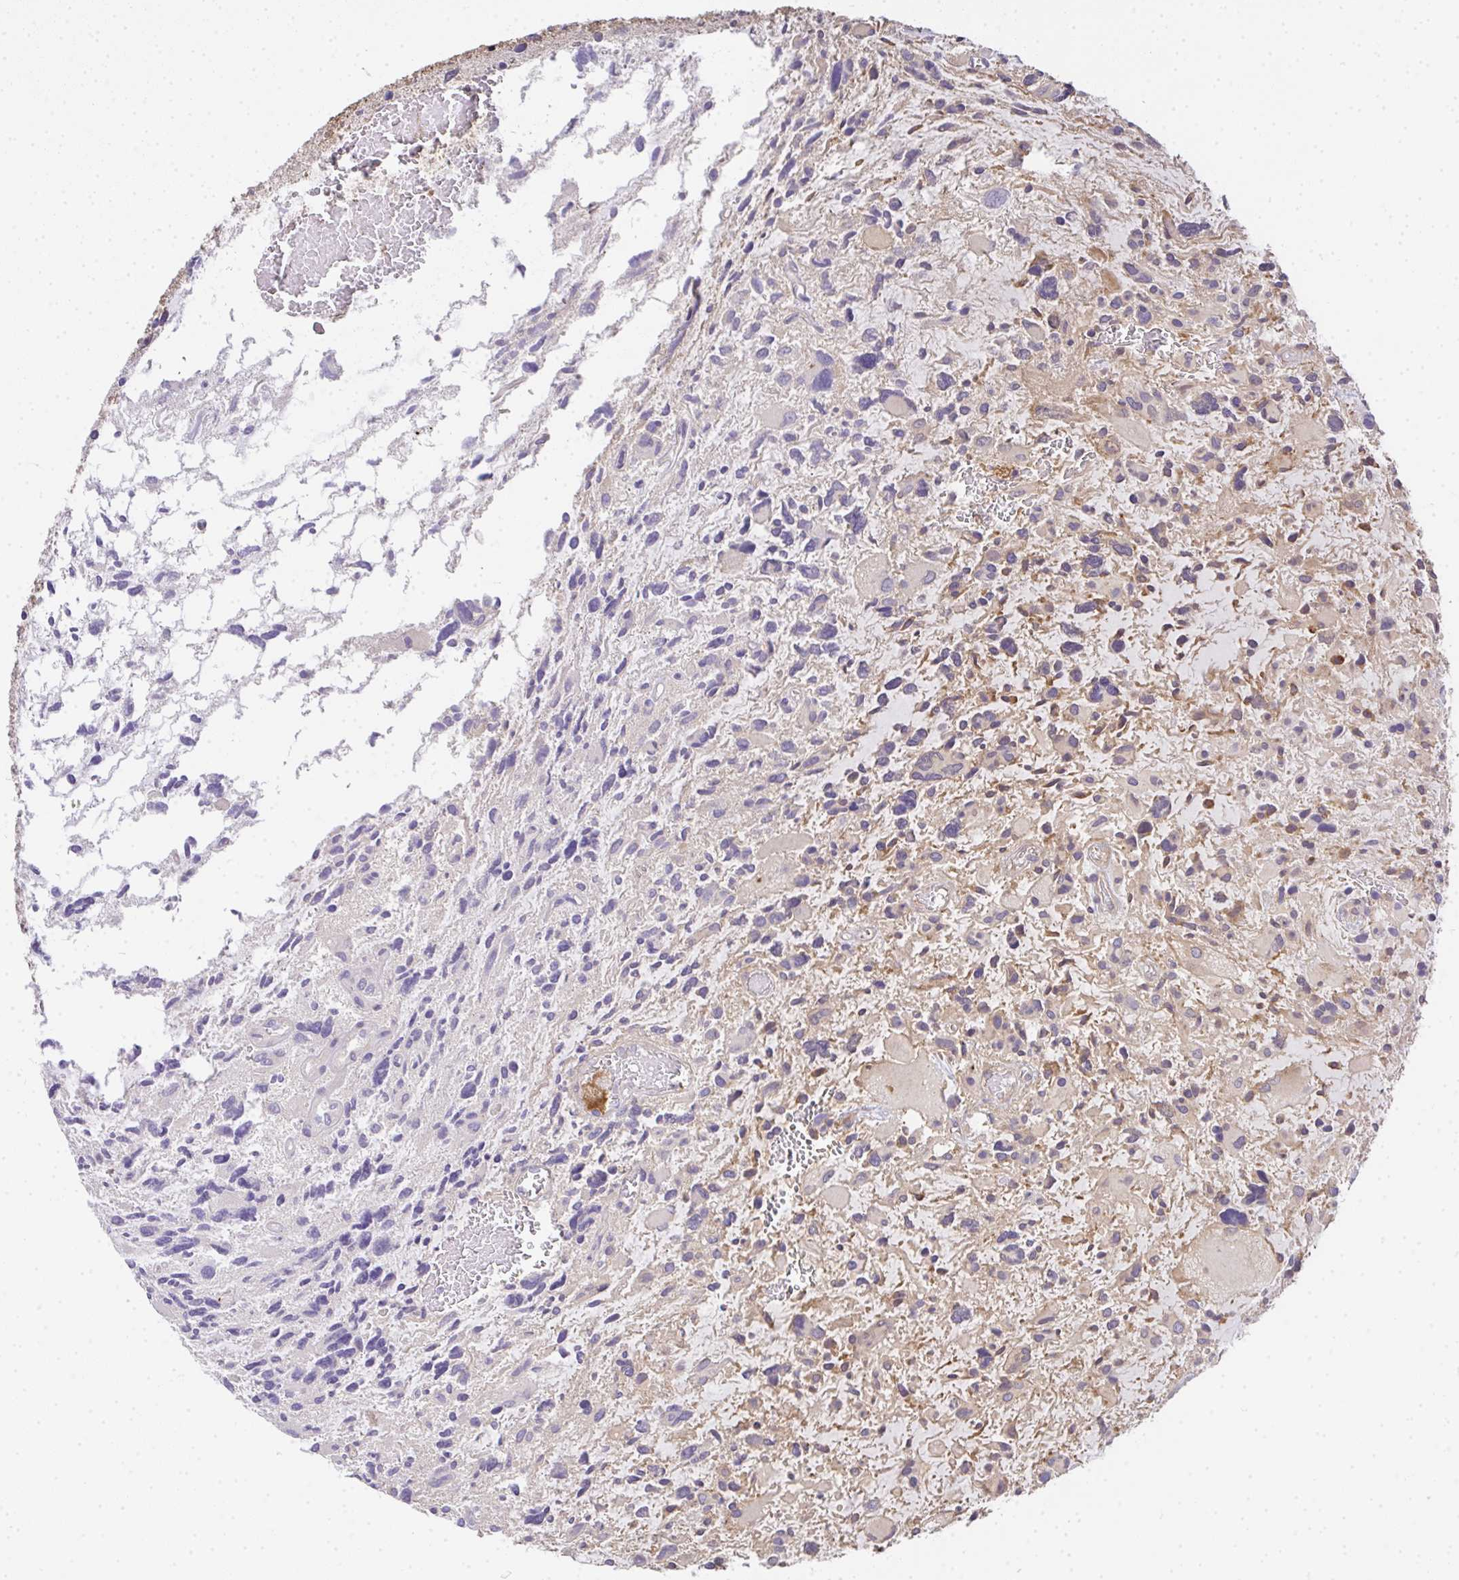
{"staining": {"intensity": "weak", "quantity": "25%-75%", "location": "cytoplasmic/membranous"}, "tissue": "glioma", "cell_type": "Tumor cells", "image_type": "cancer", "snomed": [{"axis": "morphology", "description": "Glioma, malignant, High grade"}, {"axis": "topography", "description": "Brain"}], "caption": "A low amount of weak cytoplasmic/membranous expression is present in about 25%-75% of tumor cells in malignant glioma (high-grade) tissue. Using DAB (3,3'-diaminobenzidine) (brown) and hematoxylin (blue) stains, captured at high magnification using brightfield microscopy.", "gene": "EEF1AKMT1", "patient": {"sex": "female", "age": 11}}